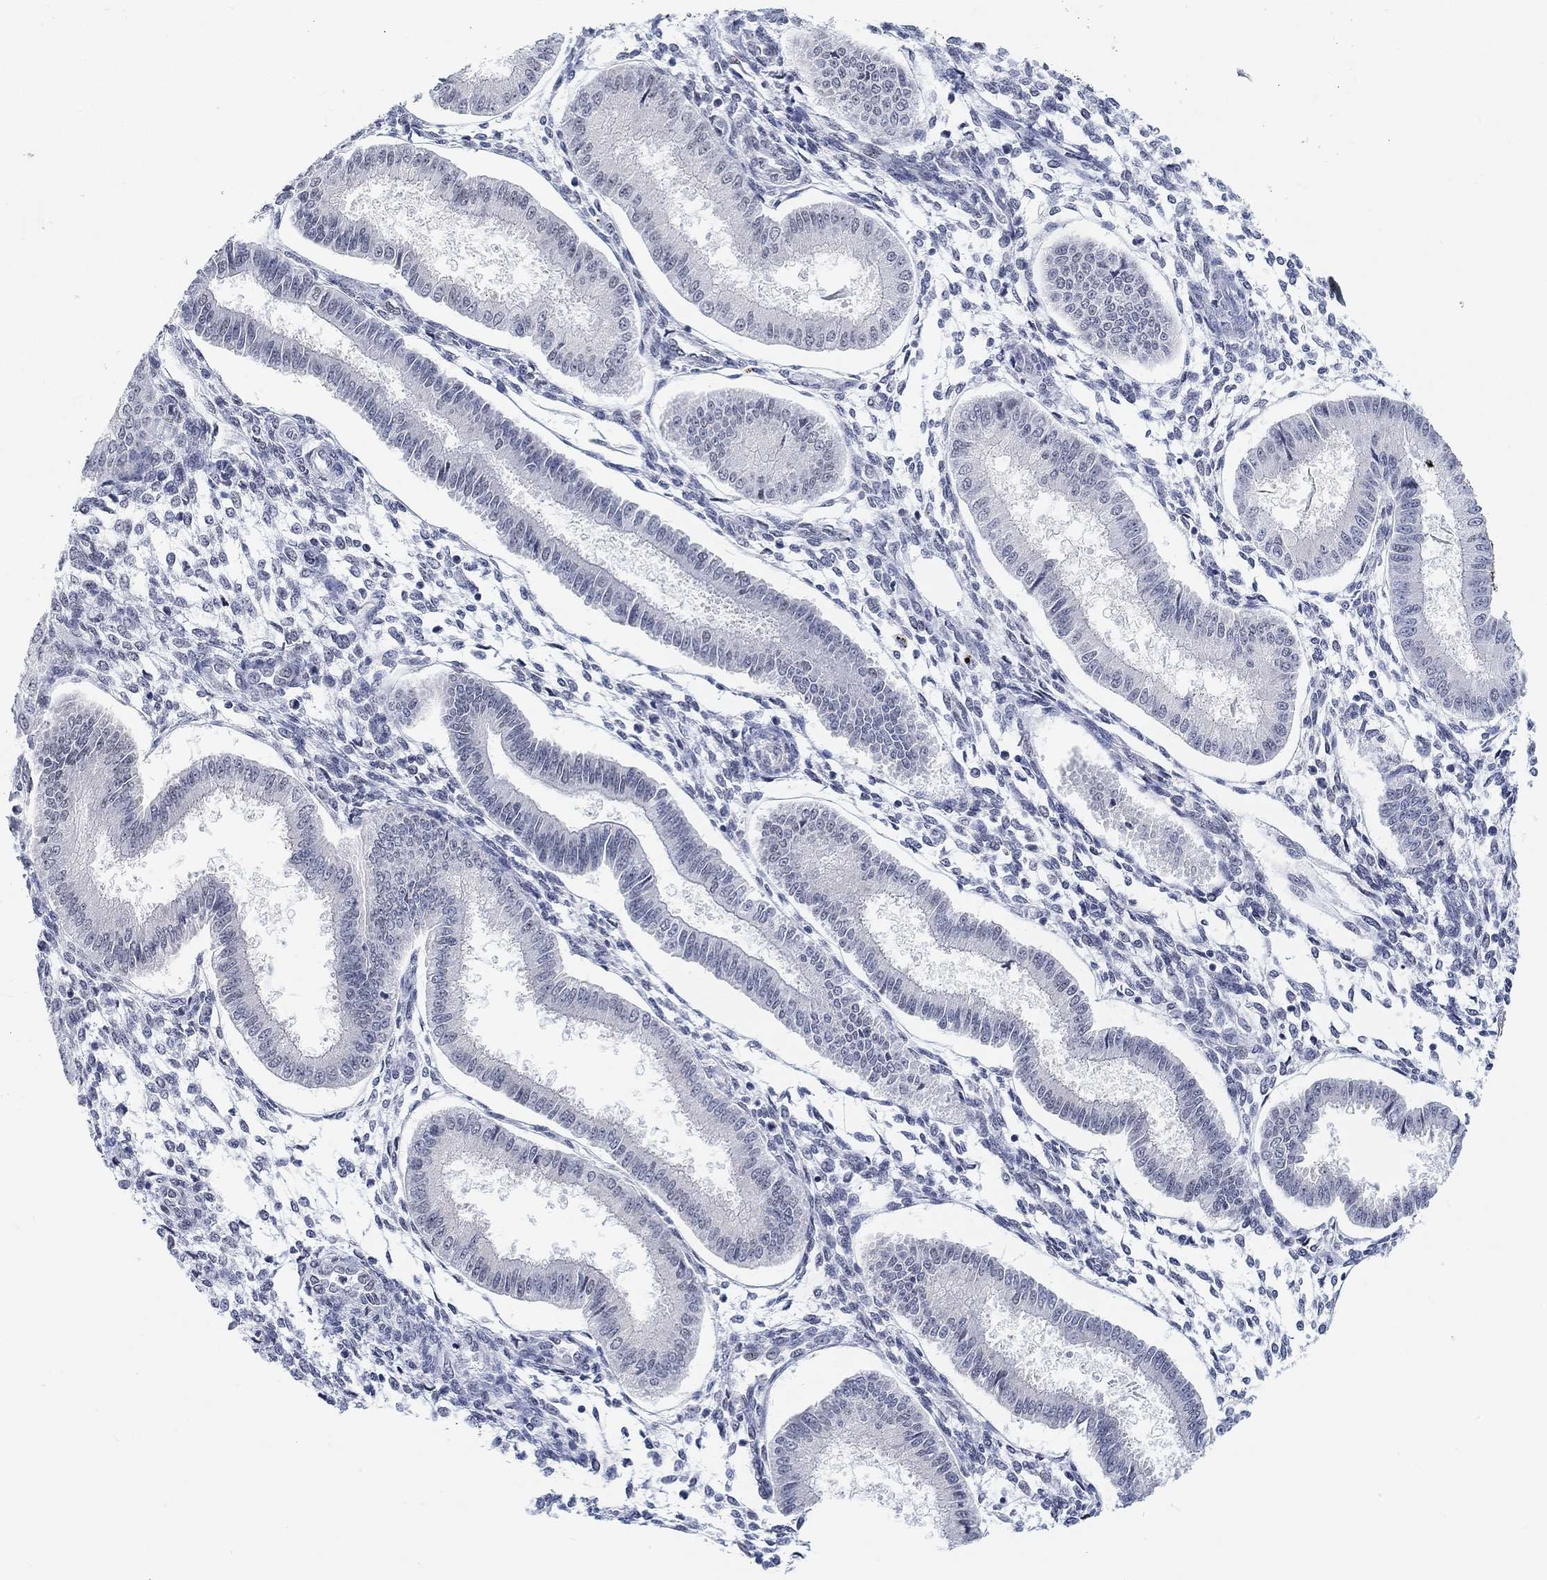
{"staining": {"intensity": "weak", "quantity": "<25%", "location": "nuclear"}, "tissue": "endometrium", "cell_type": "Cells in endometrial stroma", "image_type": "normal", "snomed": [{"axis": "morphology", "description": "Normal tissue, NOS"}, {"axis": "topography", "description": "Endometrium"}], "caption": "Immunohistochemistry (IHC) photomicrograph of benign endometrium: human endometrium stained with DAB reveals no significant protein positivity in cells in endometrial stroma.", "gene": "PURG", "patient": {"sex": "female", "age": 43}}